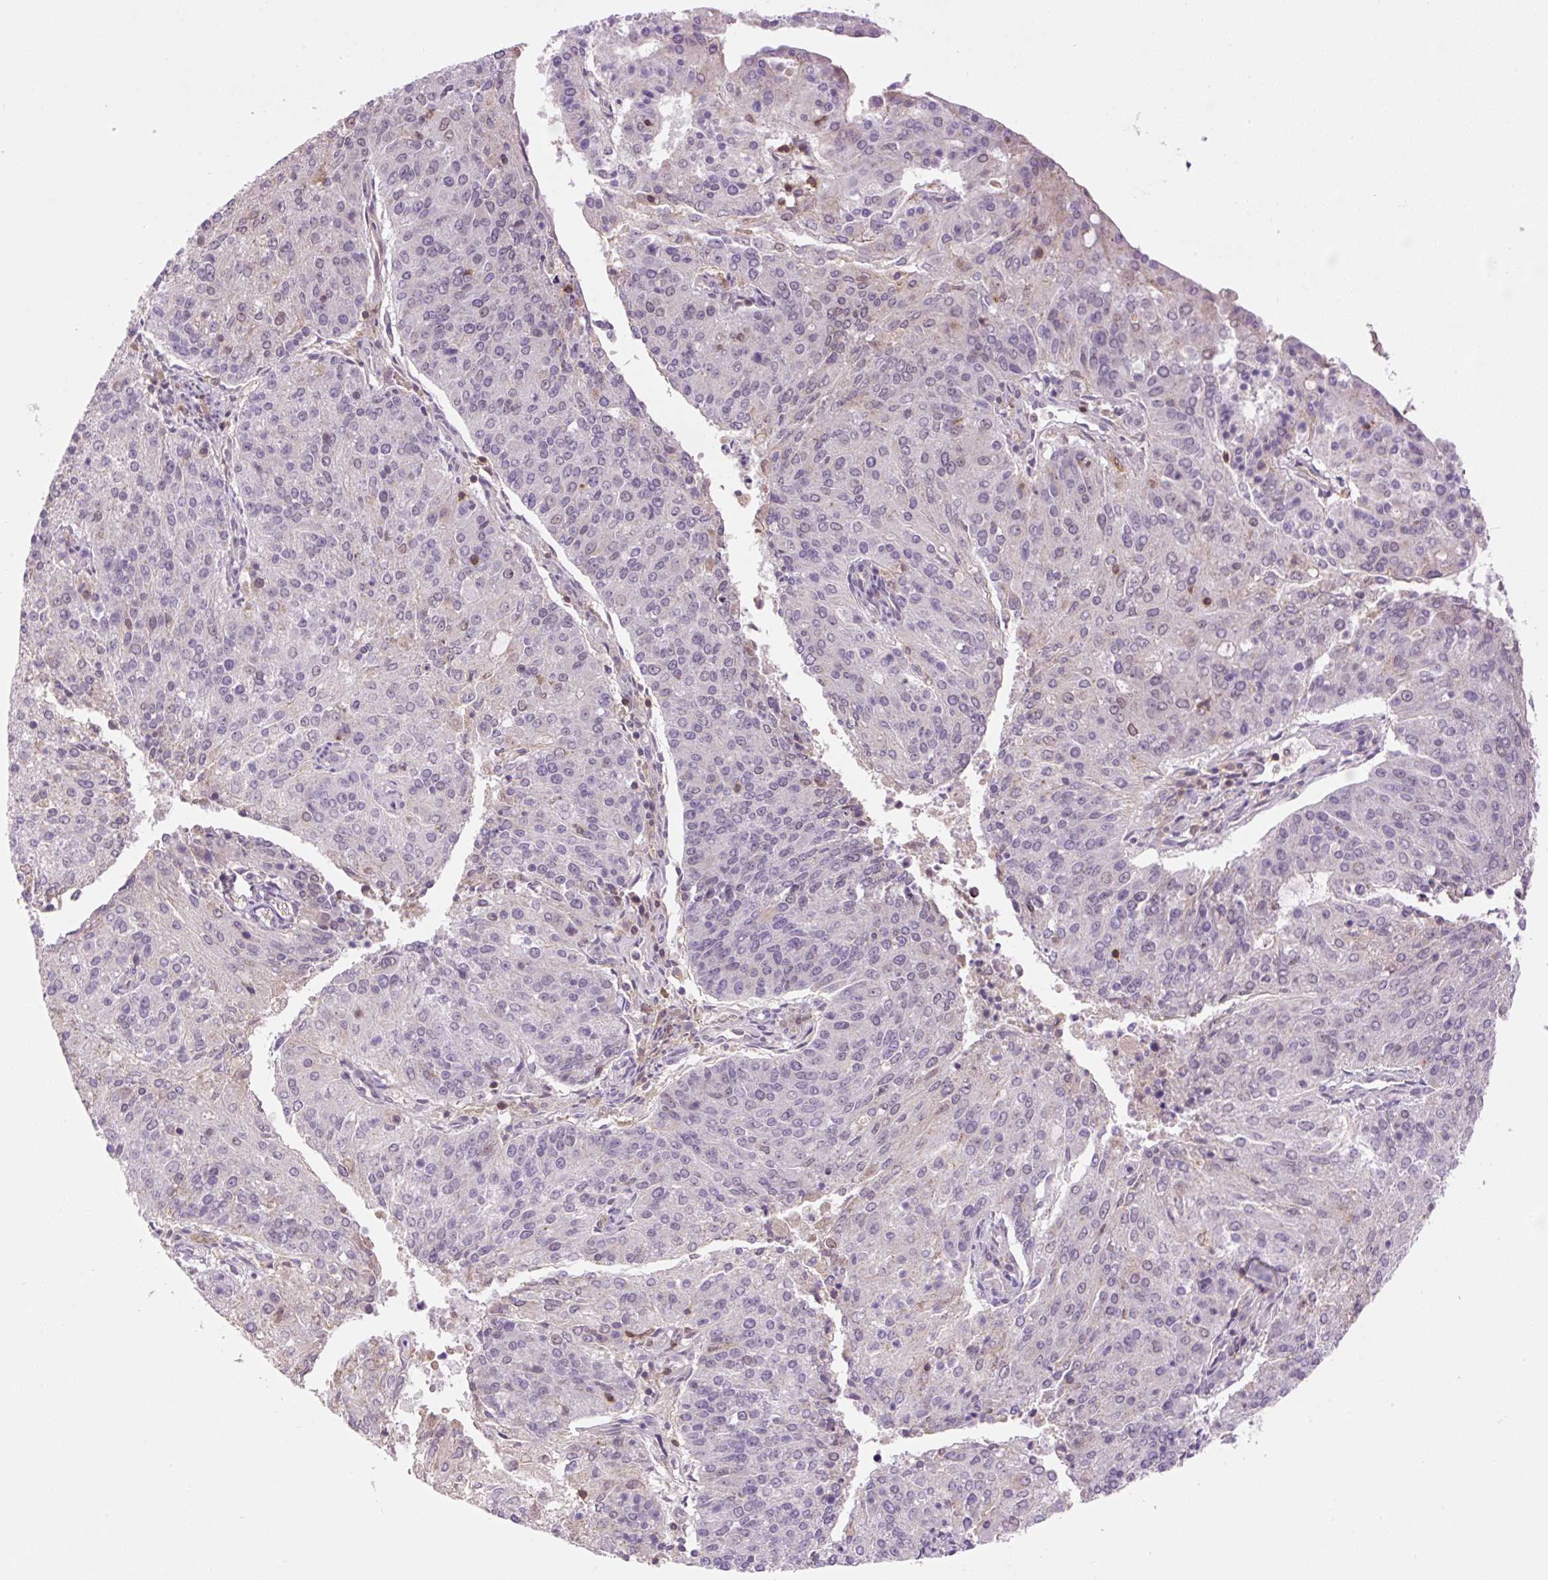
{"staining": {"intensity": "weak", "quantity": "<25%", "location": "cytoplasmic/membranous"}, "tissue": "endometrial cancer", "cell_type": "Tumor cells", "image_type": "cancer", "snomed": [{"axis": "morphology", "description": "Adenocarcinoma, NOS"}, {"axis": "topography", "description": "Endometrium"}], "caption": "Histopathology image shows no significant protein staining in tumor cells of endometrial adenocarcinoma. The staining was performed using DAB (3,3'-diaminobenzidine) to visualize the protein expression in brown, while the nuclei were stained in blue with hematoxylin (Magnification: 20x).", "gene": "CARD11", "patient": {"sex": "female", "age": 82}}